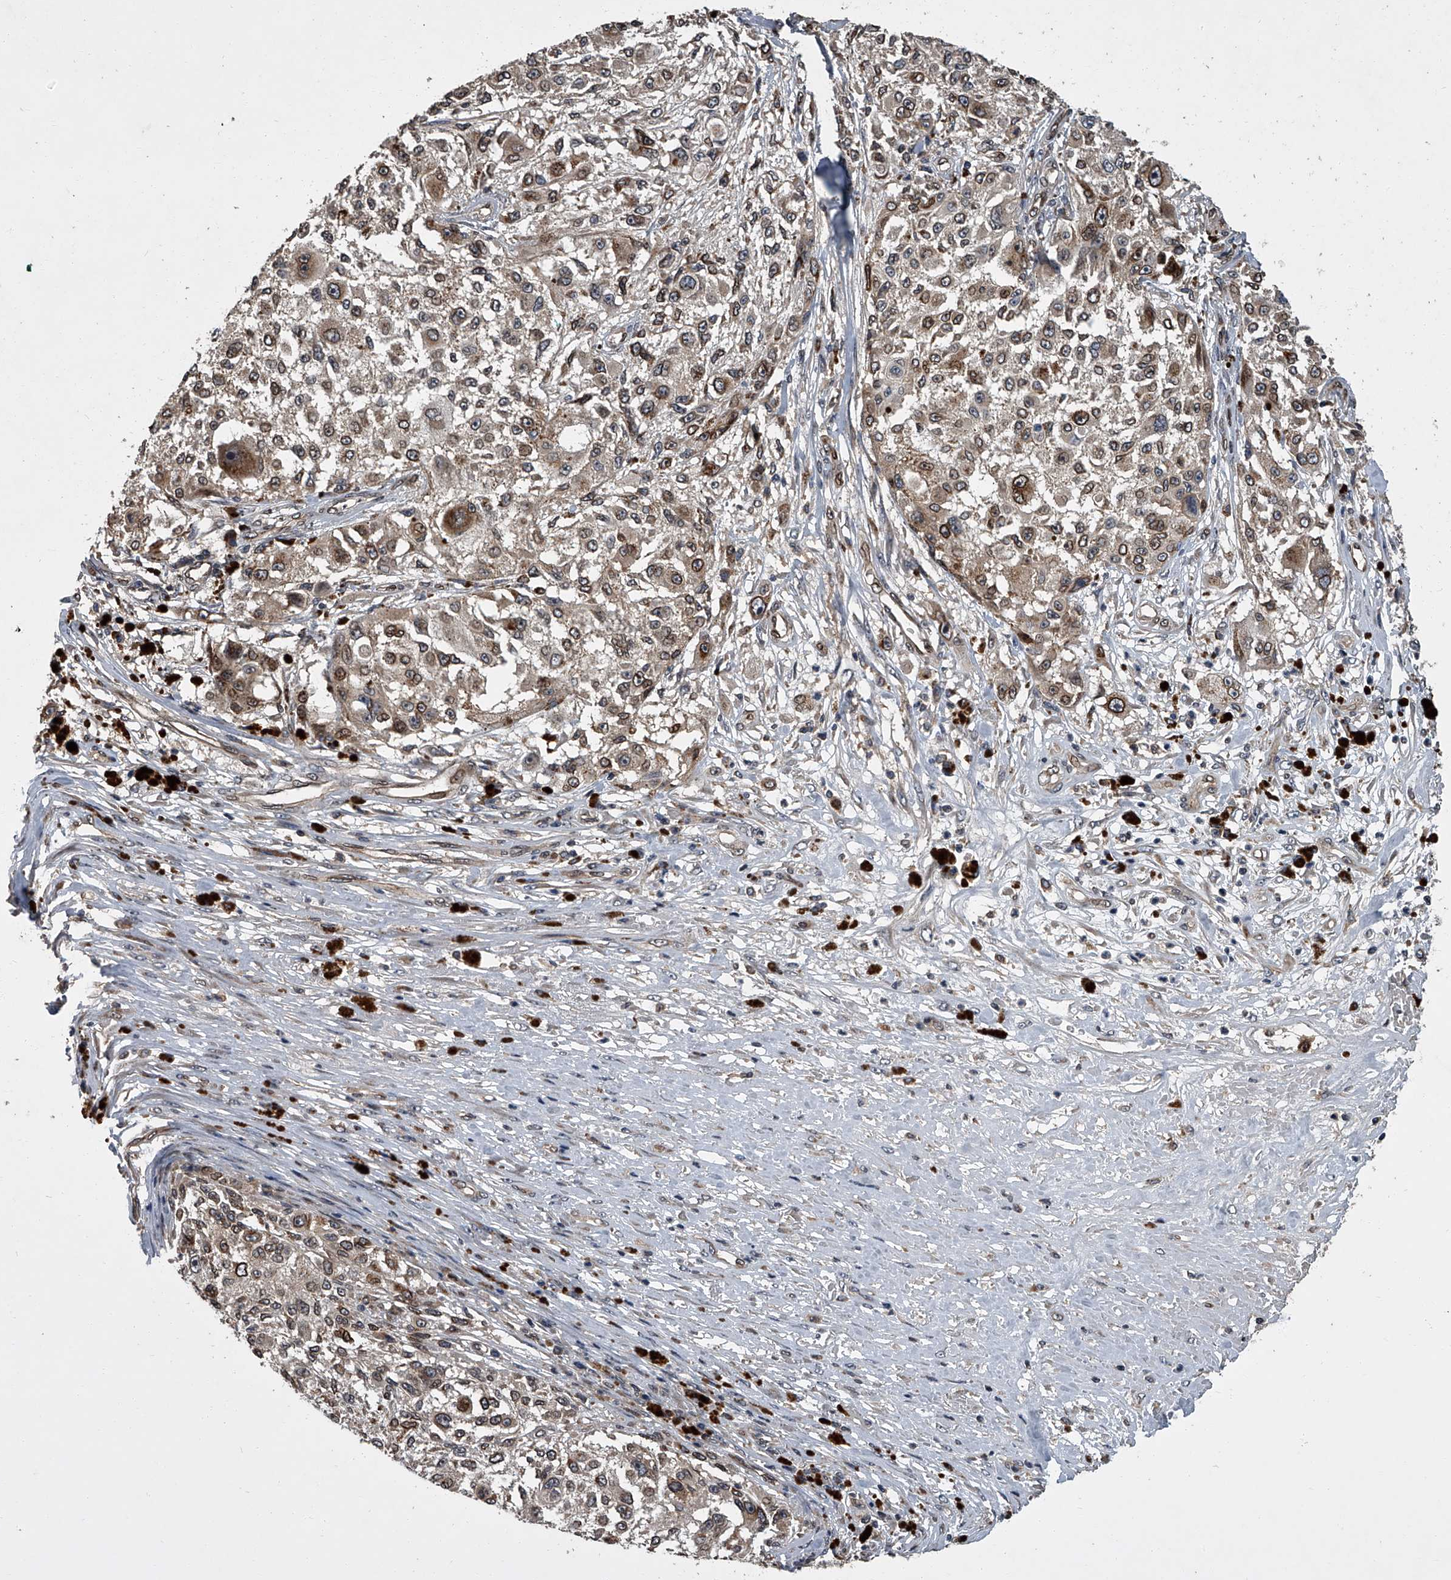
{"staining": {"intensity": "moderate", "quantity": ">75%", "location": "cytoplasmic/membranous,nuclear"}, "tissue": "melanoma", "cell_type": "Tumor cells", "image_type": "cancer", "snomed": [{"axis": "morphology", "description": "Necrosis, NOS"}, {"axis": "morphology", "description": "Malignant melanoma, NOS"}, {"axis": "topography", "description": "Skin"}], "caption": "This image displays immunohistochemistry (IHC) staining of human melanoma, with medium moderate cytoplasmic/membranous and nuclear staining in about >75% of tumor cells.", "gene": "LRRC8C", "patient": {"sex": "female", "age": 87}}